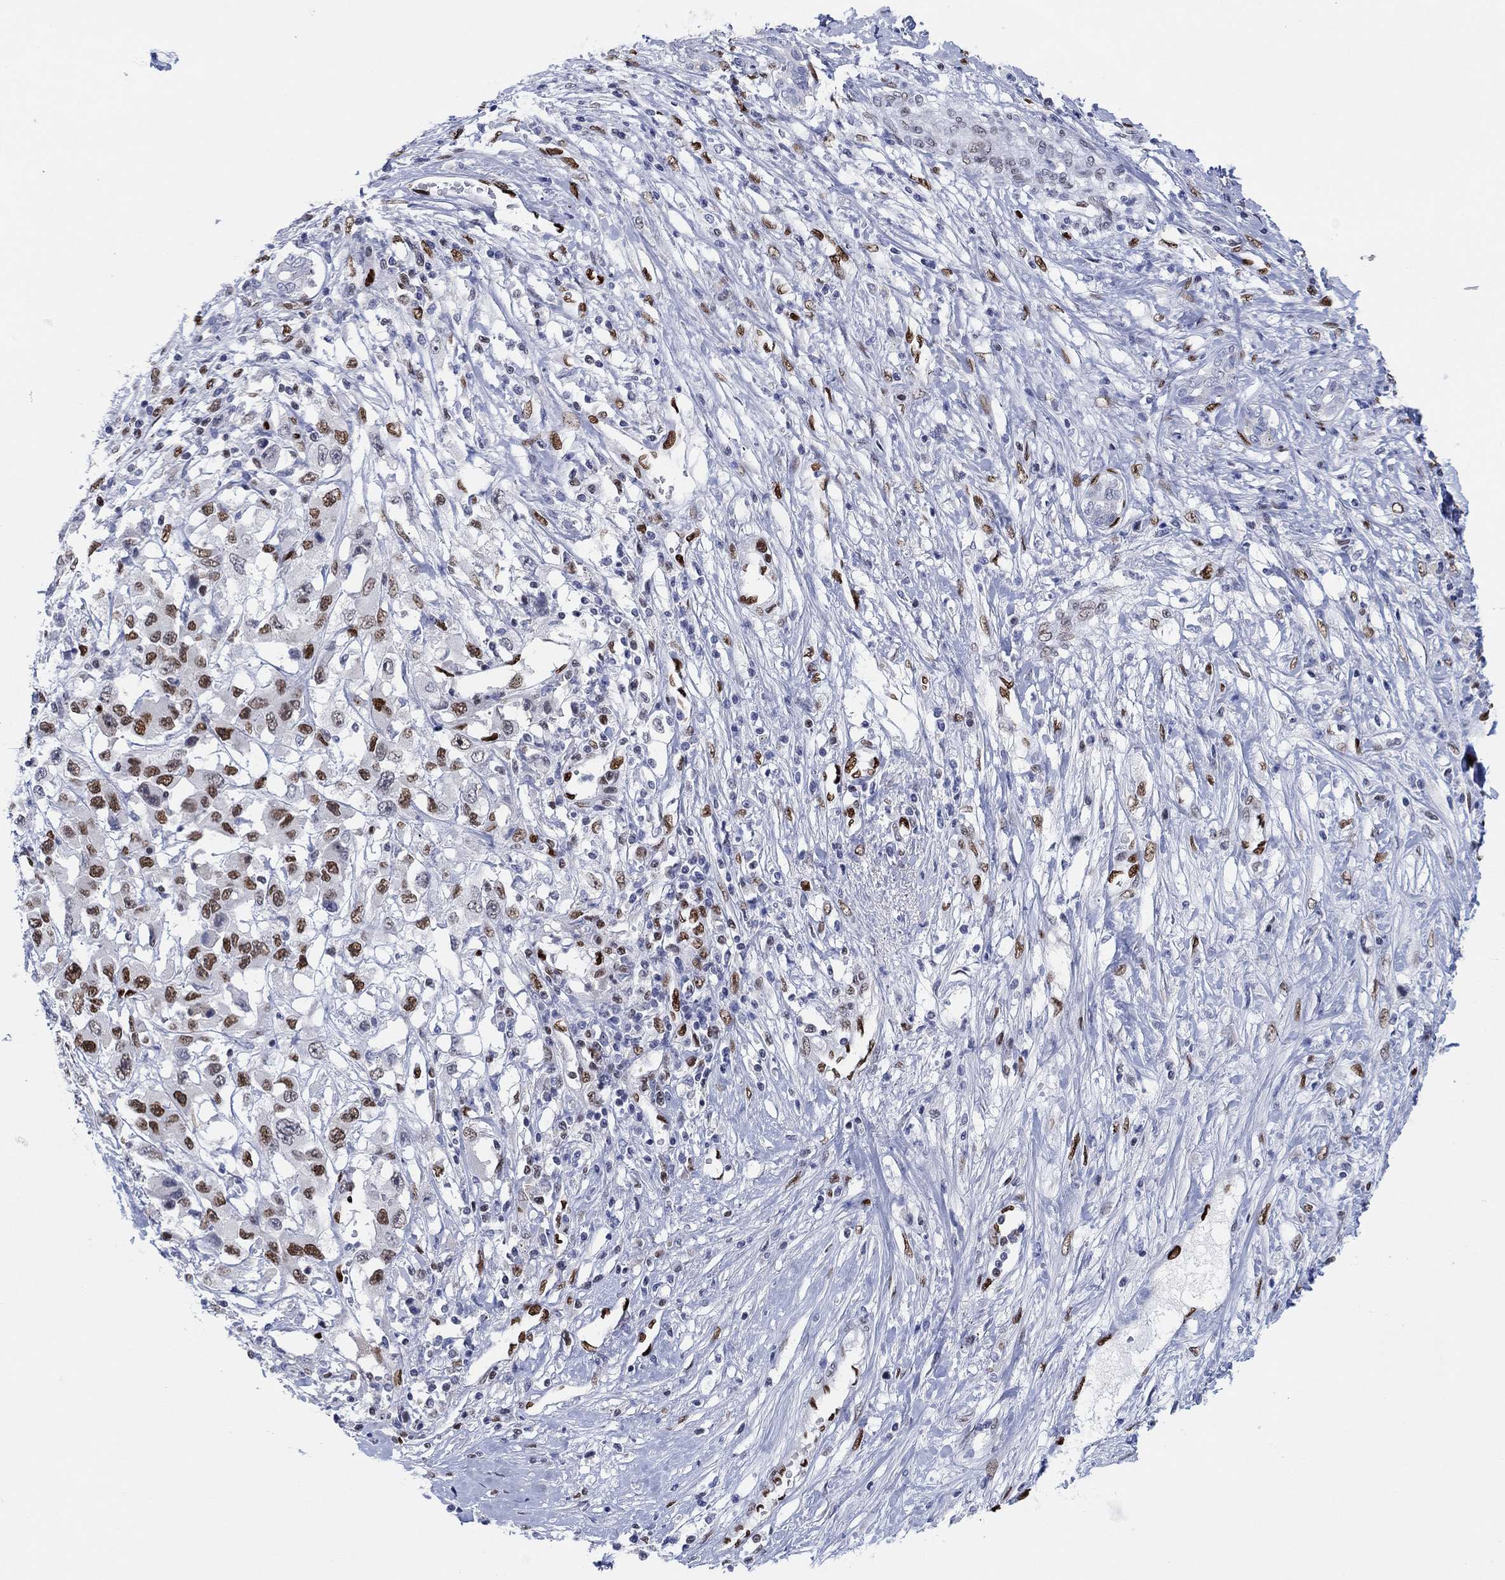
{"staining": {"intensity": "strong", "quantity": "25%-75%", "location": "nuclear"}, "tissue": "liver cancer", "cell_type": "Tumor cells", "image_type": "cancer", "snomed": [{"axis": "morphology", "description": "Adenocarcinoma, NOS"}, {"axis": "morphology", "description": "Cholangiocarcinoma"}, {"axis": "topography", "description": "Liver"}], "caption": "Brown immunohistochemical staining in adenocarcinoma (liver) displays strong nuclear positivity in approximately 25%-75% of tumor cells.", "gene": "ZEB1", "patient": {"sex": "male", "age": 64}}